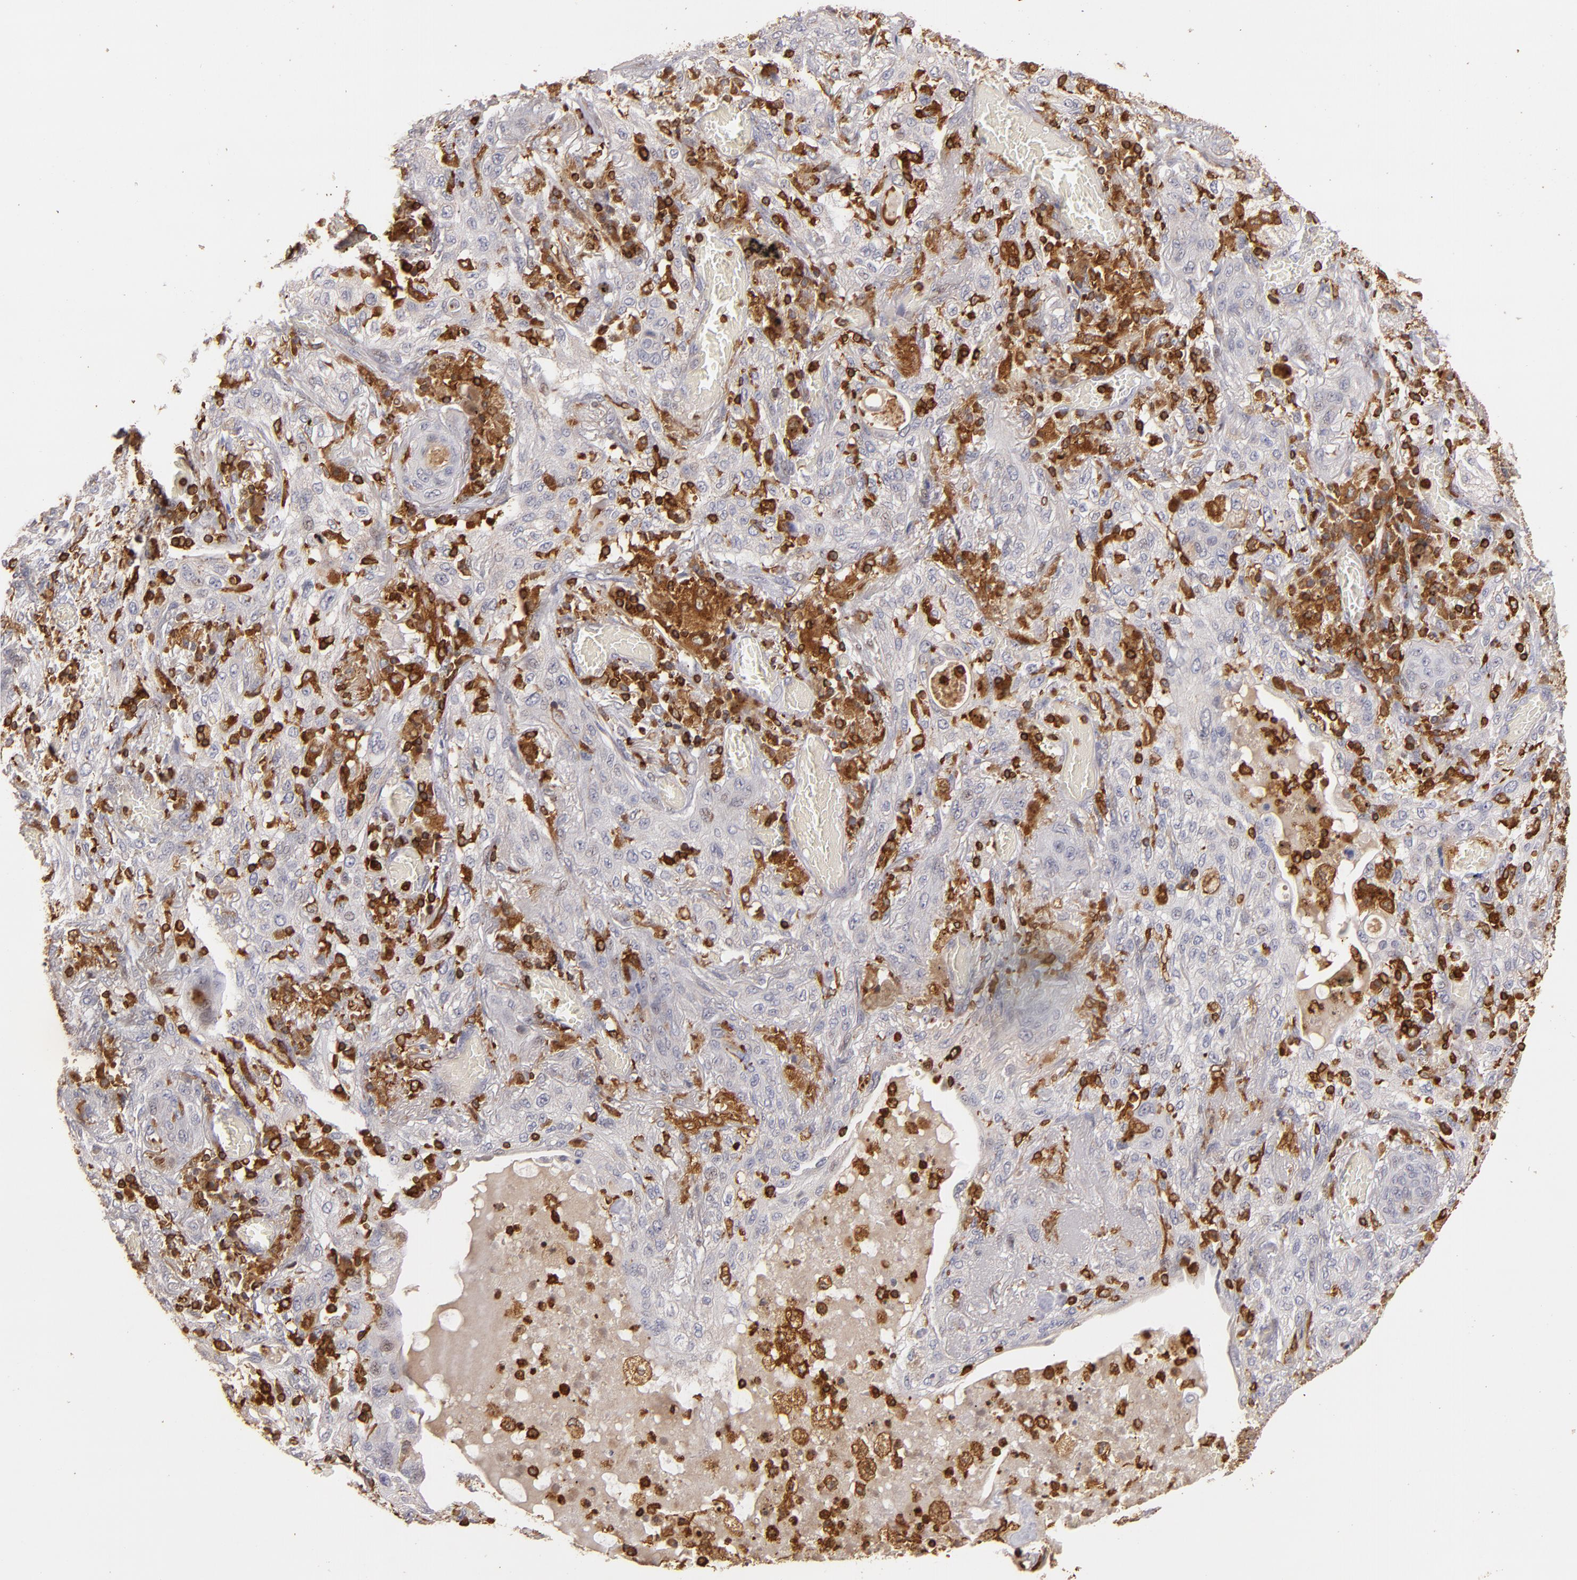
{"staining": {"intensity": "weak", "quantity": "<25%", "location": "cytoplasmic/membranous"}, "tissue": "lung cancer", "cell_type": "Tumor cells", "image_type": "cancer", "snomed": [{"axis": "morphology", "description": "Squamous cell carcinoma, NOS"}, {"axis": "topography", "description": "Lung"}], "caption": "Squamous cell carcinoma (lung) stained for a protein using immunohistochemistry (IHC) shows no positivity tumor cells.", "gene": "WAS", "patient": {"sex": "female", "age": 47}}